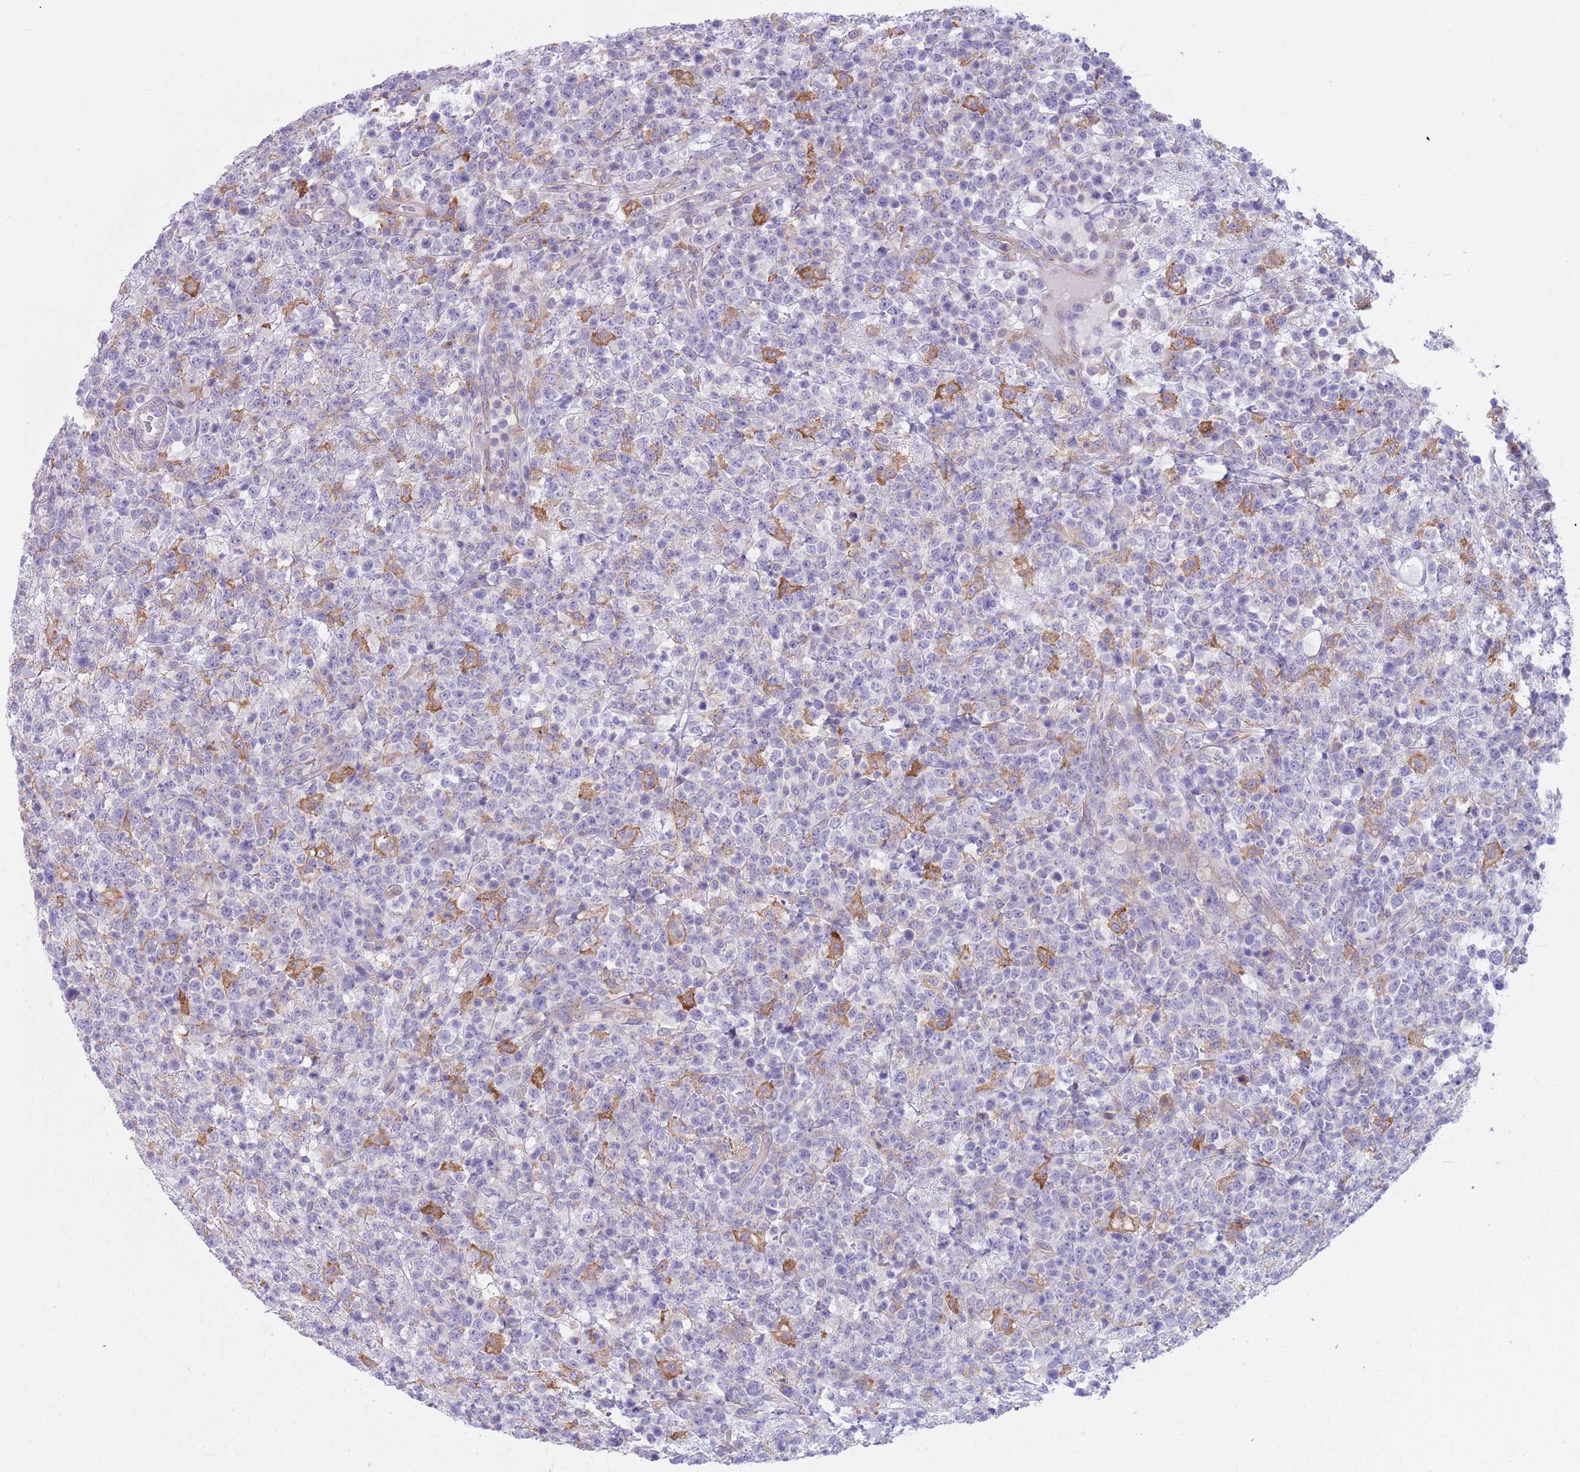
{"staining": {"intensity": "negative", "quantity": "none", "location": "none"}, "tissue": "lymphoma", "cell_type": "Tumor cells", "image_type": "cancer", "snomed": [{"axis": "morphology", "description": "Malignant lymphoma, non-Hodgkin's type, High grade"}, {"axis": "topography", "description": "Colon"}], "caption": "Lymphoma was stained to show a protein in brown. There is no significant positivity in tumor cells.", "gene": "SNX6", "patient": {"sex": "female", "age": 53}}